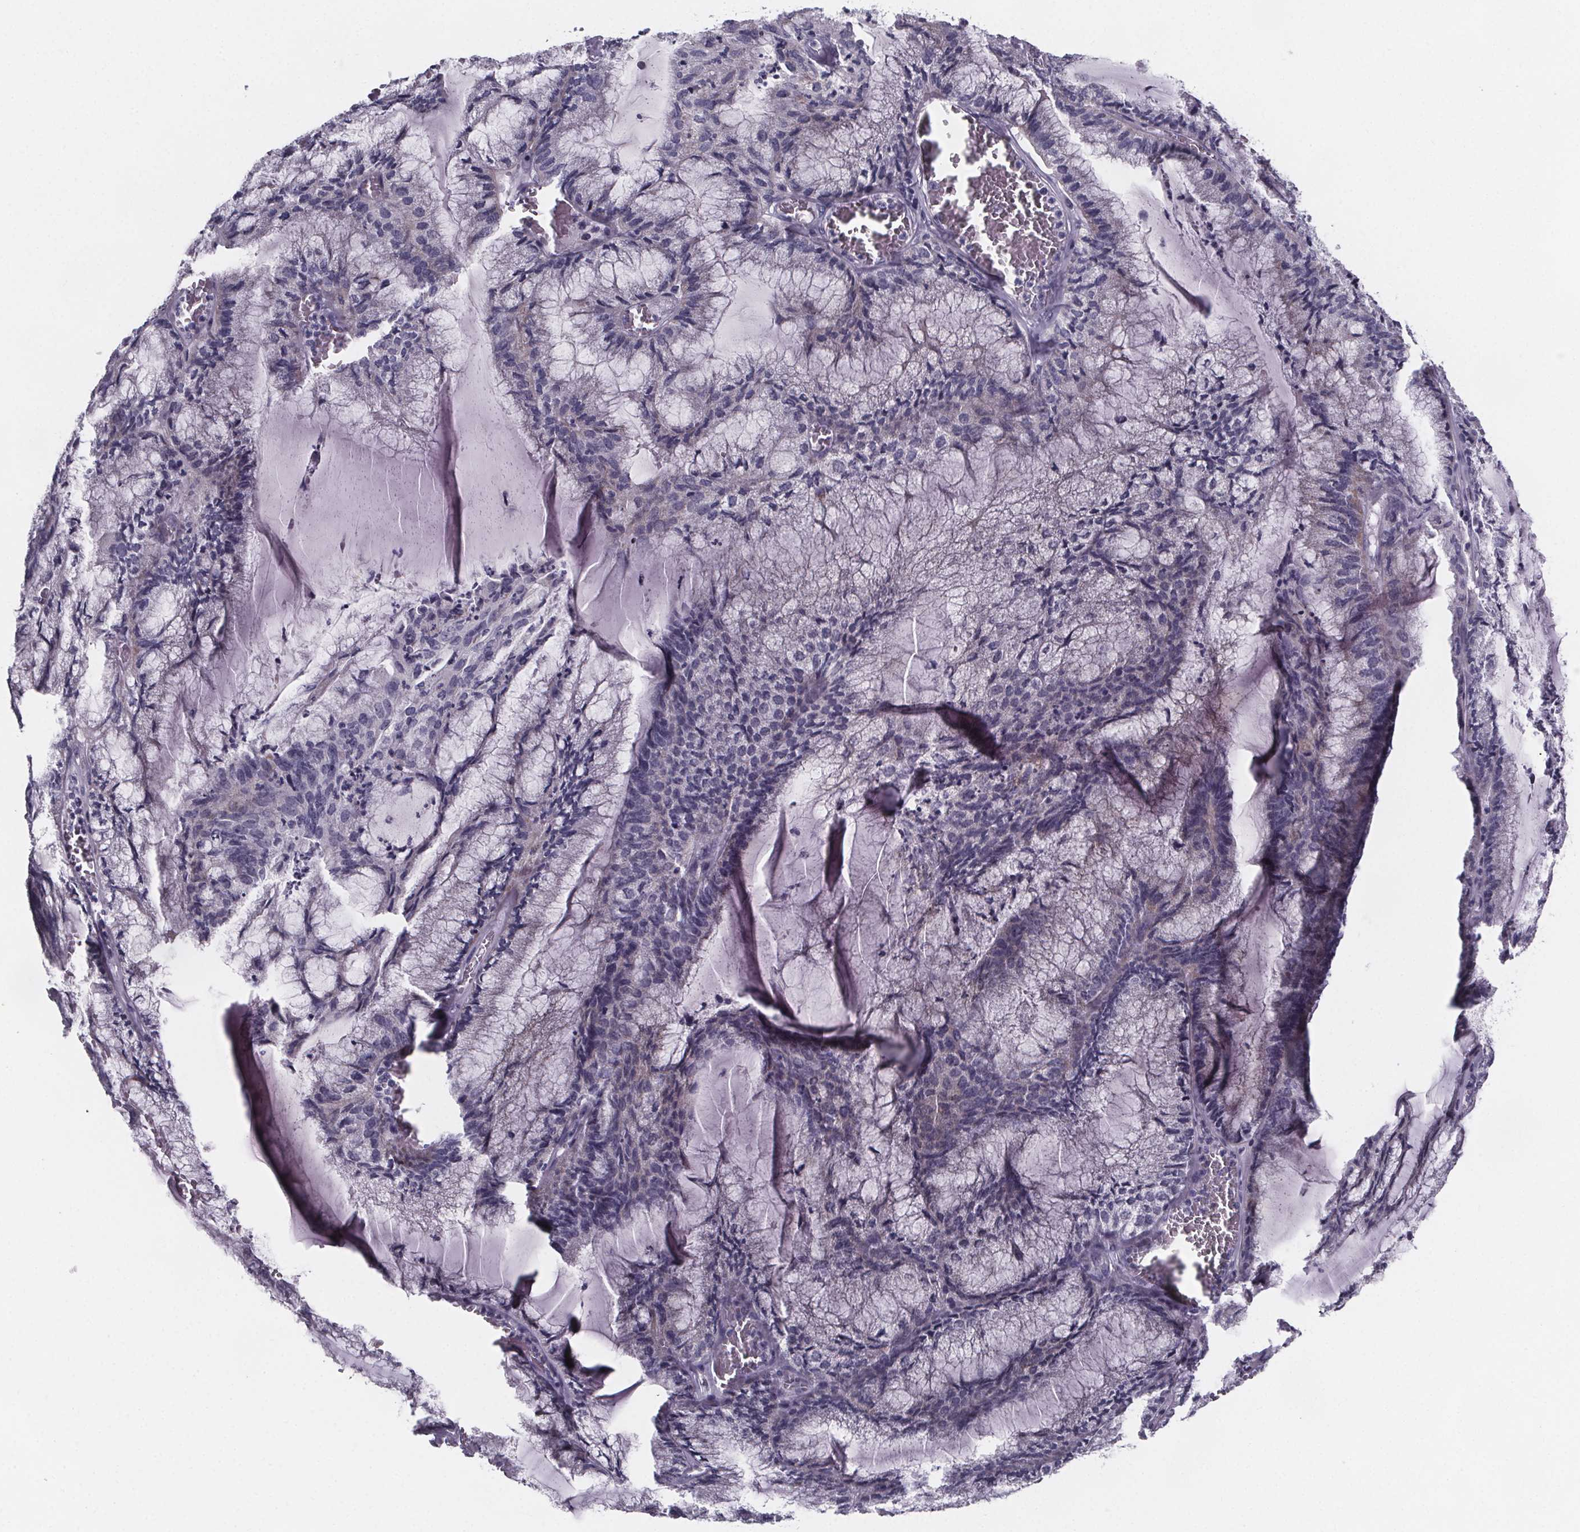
{"staining": {"intensity": "negative", "quantity": "none", "location": "none"}, "tissue": "endometrial cancer", "cell_type": "Tumor cells", "image_type": "cancer", "snomed": [{"axis": "morphology", "description": "Carcinoma, NOS"}, {"axis": "topography", "description": "Endometrium"}], "caption": "Immunohistochemical staining of endometrial cancer displays no significant staining in tumor cells.", "gene": "PAH", "patient": {"sex": "female", "age": 62}}